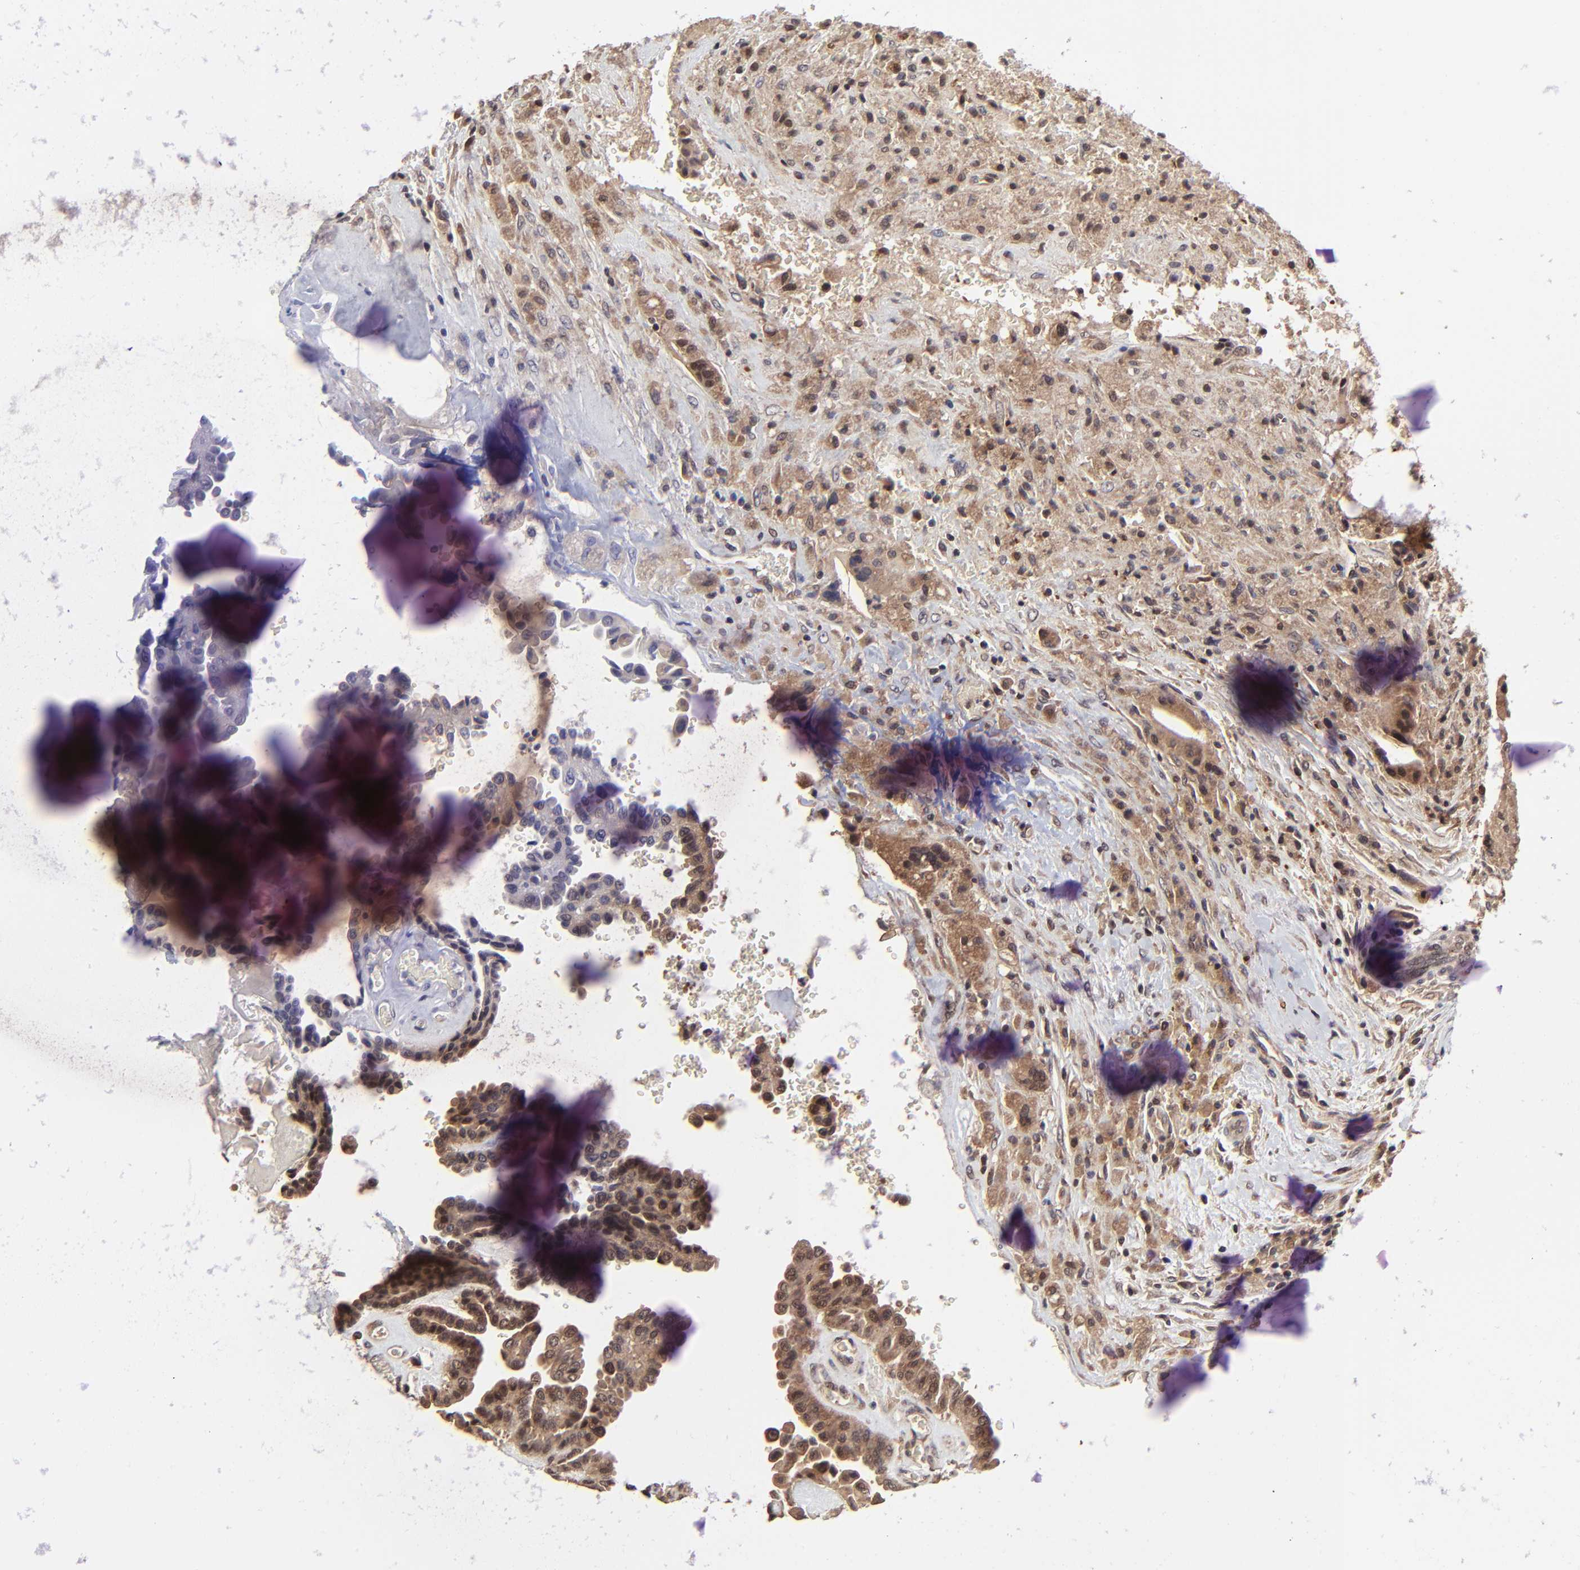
{"staining": {"intensity": "moderate", "quantity": ">75%", "location": "cytoplasmic/membranous"}, "tissue": "thyroid cancer", "cell_type": "Tumor cells", "image_type": "cancer", "snomed": [{"axis": "morphology", "description": "Papillary adenocarcinoma, NOS"}, {"axis": "topography", "description": "Thyroid gland"}], "caption": "Tumor cells reveal medium levels of moderate cytoplasmic/membranous expression in about >75% of cells in human papillary adenocarcinoma (thyroid).", "gene": "FRMD8", "patient": {"sex": "male", "age": 87}}